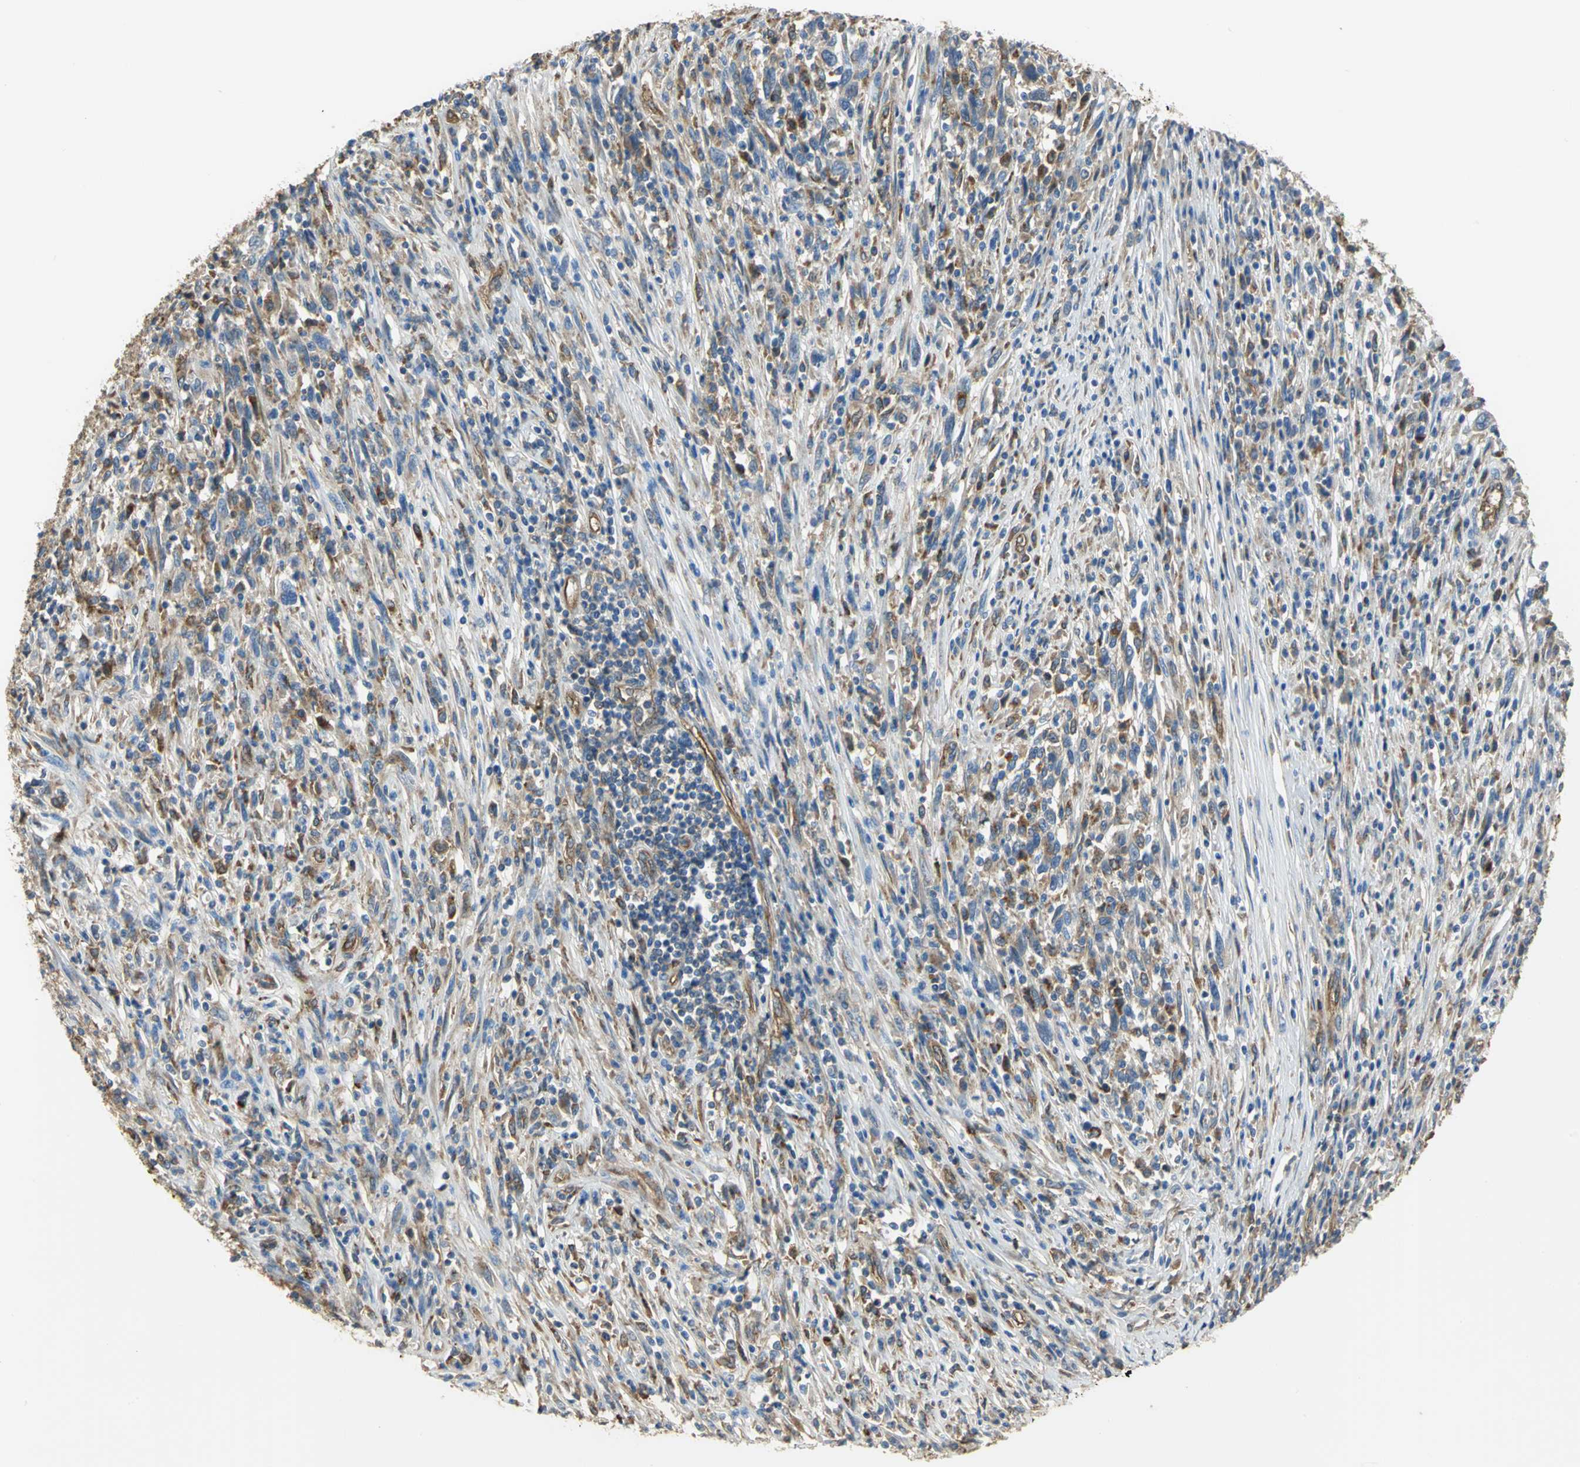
{"staining": {"intensity": "weak", "quantity": "25%-75%", "location": "cytoplasmic/membranous"}, "tissue": "melanoma", "cell_type": "Tumor cells", "image_type": "cancer", "snomed": [{"axis": "morphology", "description": "Malignant melanoma, Metastatic site"}, {"axis": "topography", "description": "Lymph node"}], "caption": "A low amount of weak cytoplasmic/membranous expression is appreciated in approximately 25%-75% of tumor cells in malignant melanoma (metastatic site) tissue.", "gene": "DIAPH2", "patient": {"sex": "male", "age": 61}}